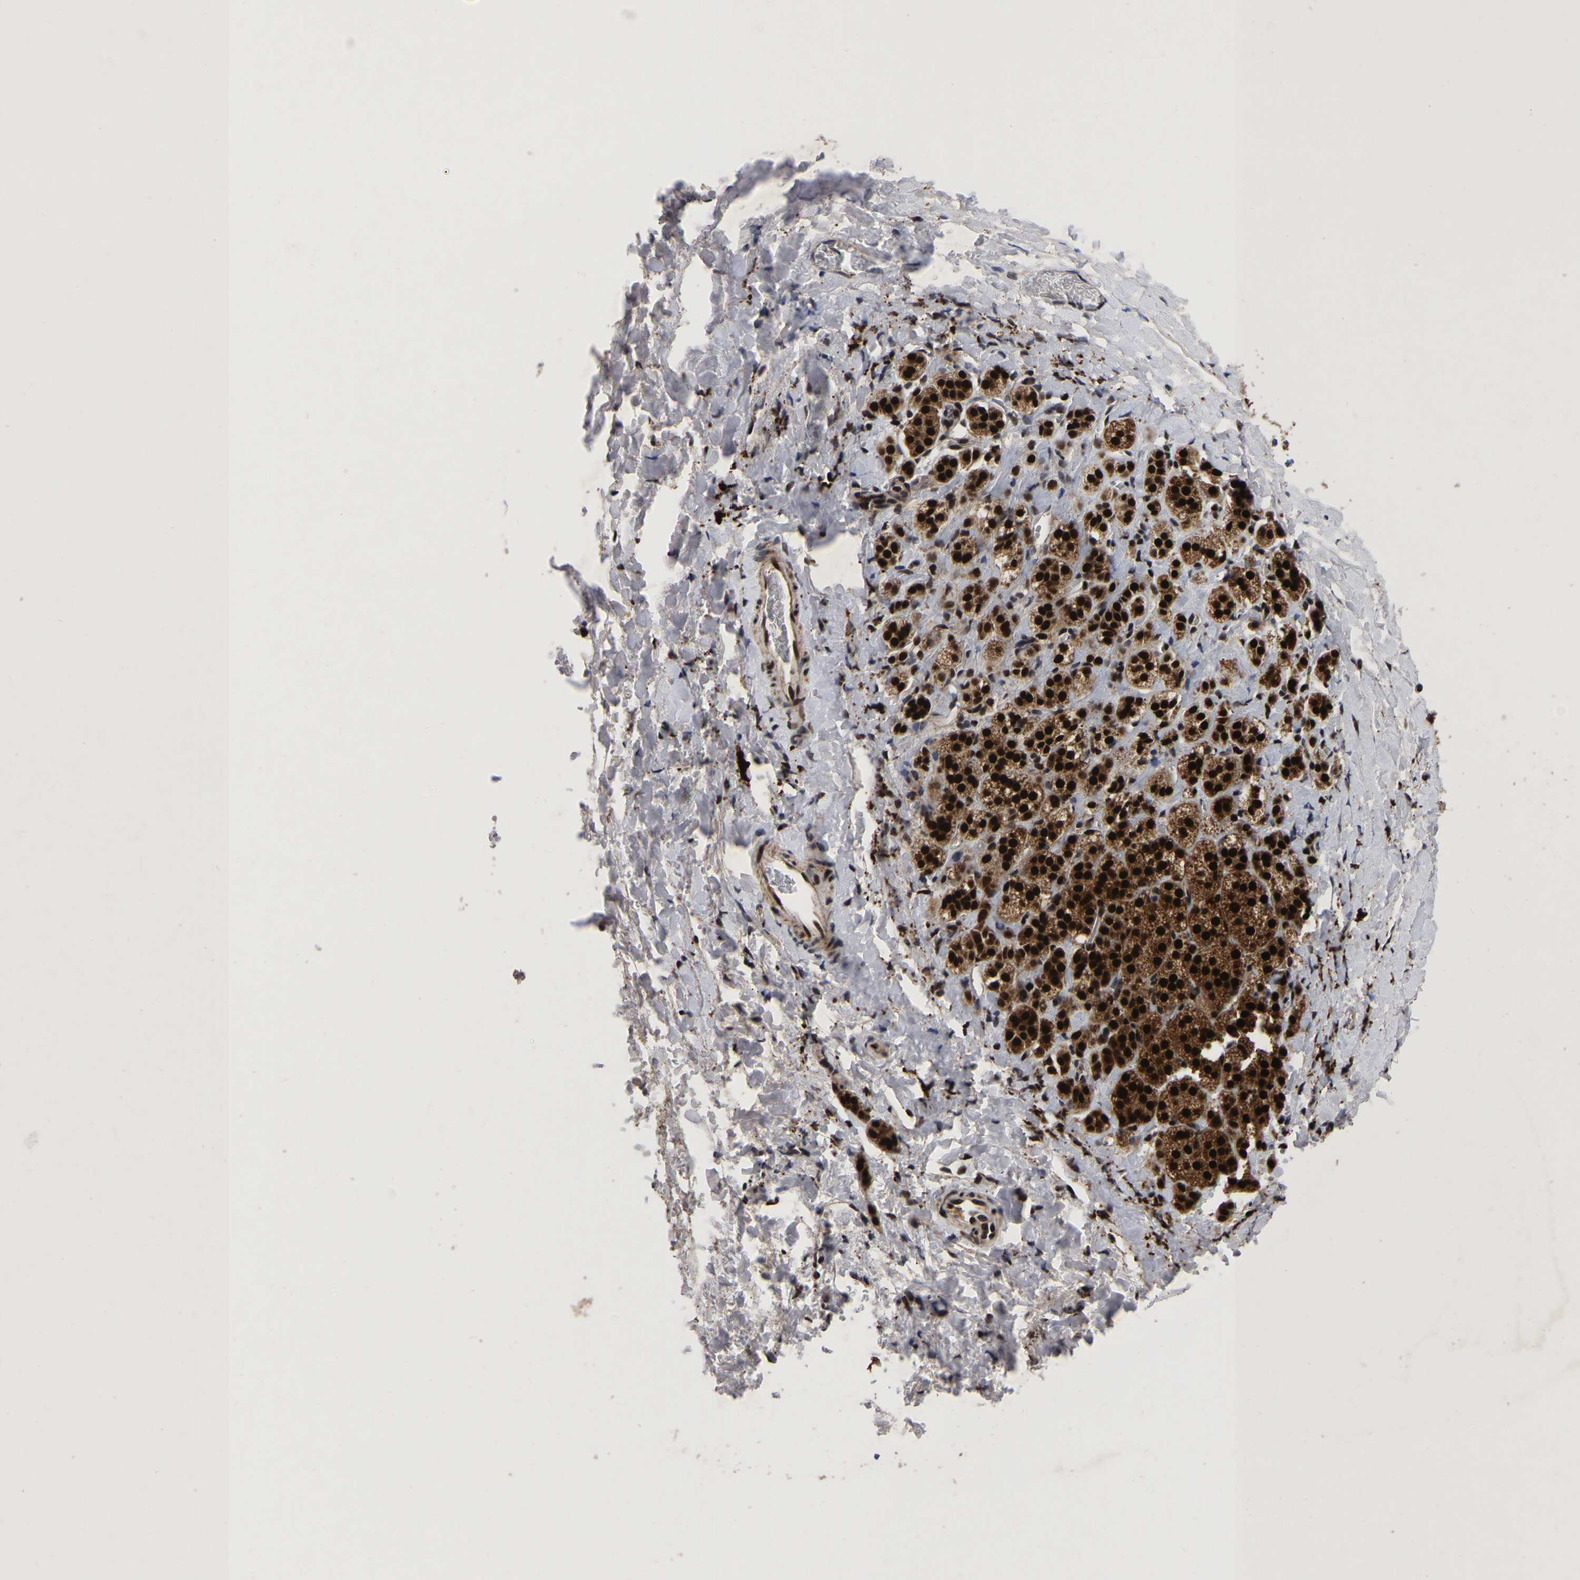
{"staining": {"intensity": "strong", "quantity": ">75%", "location": "cytoplasmic/membranous,nuclear"}, "tissue": "adrenal gland", "cell_type": "Glandular cells", "image_type": "normal", "snomed": [{"axis": "morphology", "description": "Normal tissue, NOS"}, {"axis": "topography", "description": "Adrenal gland"}], "caption": "Brown immunohistochemical staining in normal adrenal gland demonstrates strong cytoplasmic/membranous,nuclear expression in approximately >75% of glandular cells. The staining is performed using DAB (3,3'-diaminobenzidine) brown chromogen to label protein expression. The nuclei are counter-stained blue using hematoxylin.", "gene": "JUNB", "patient": {"sex": "female", "age": 44}}